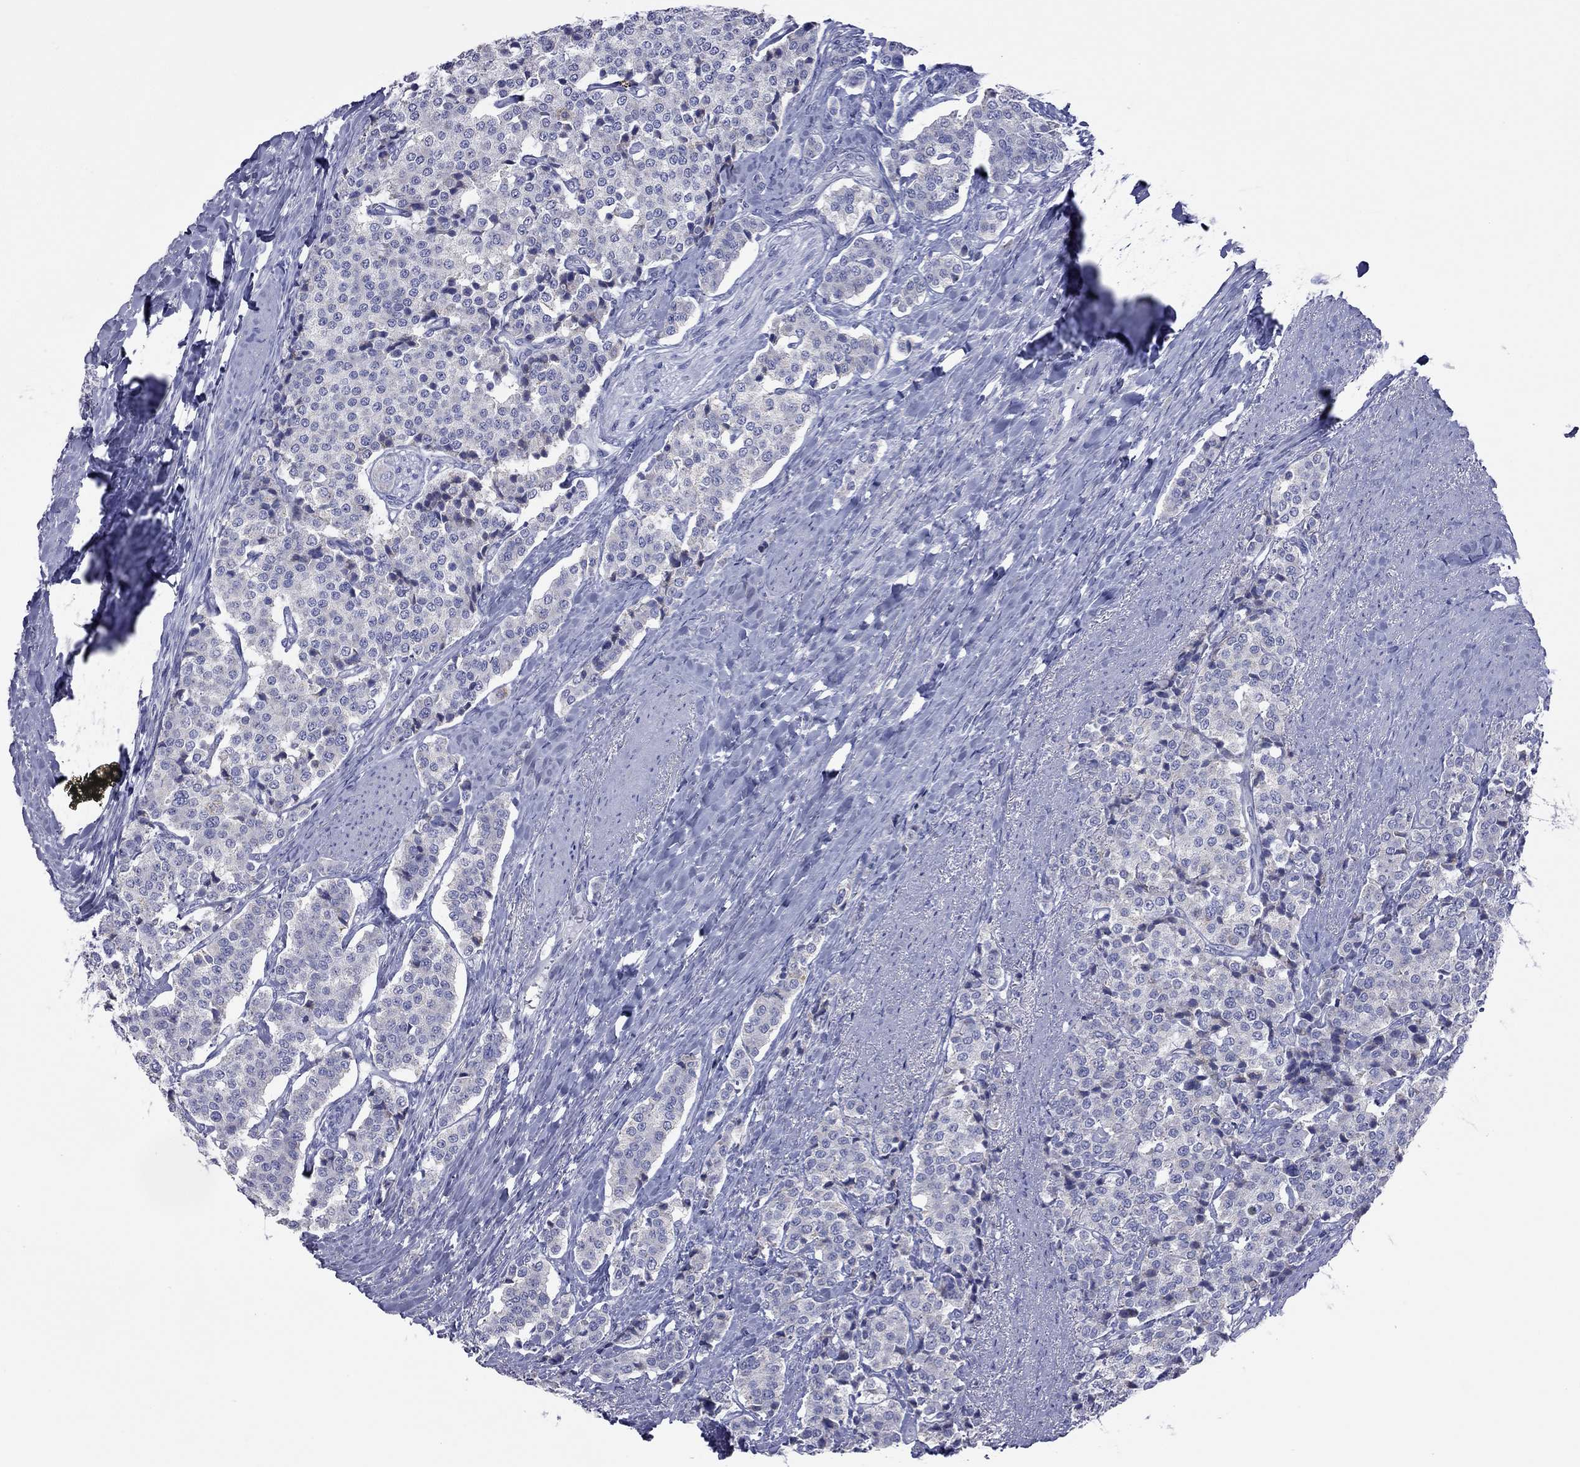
{"staining": {"intensity": "negative", "quantity": "none", "location": "none"}, "tissue": "carcinoid", "cell_type": "Tumor cells", "image_type": "cancer", "snomed": [{"axis": "morphology", "description": "Carcinoid, malignant, NOS"}, {"axis": "topography", "description": "Small intestine"}], "caption": "Tumor cells are negative for brown protein staining in carcinoid.", "gene": "VSIG10", "patient": {"sex": "female", "age": 58}}